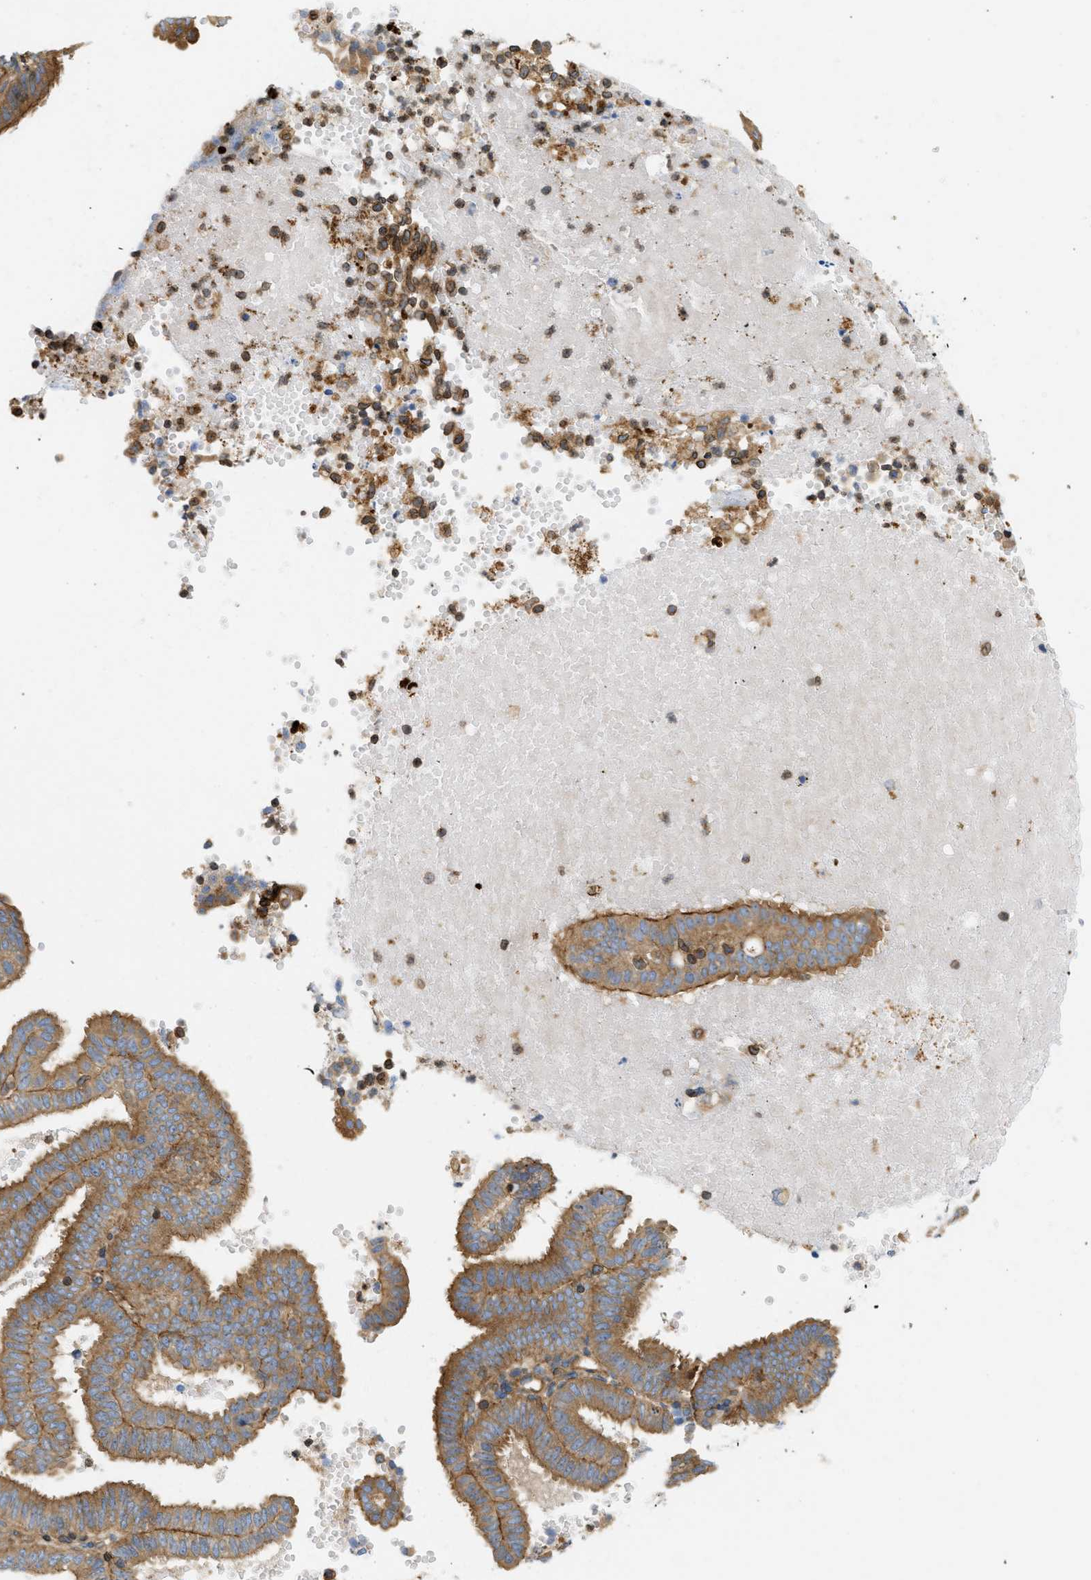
{"staining": {"intensity": "moderate", "quantity": ">75%", "location": "cytoplasmic/membranous"}, "tissue": "endometrial cancer", "cell_type": "Tumor cells", "image_type": "cancer", "snomed": [{"axis": "morphology", "description": "Adenocarcinoma, NOS"}, {"axis": "topography", "description": "Endometrium"}], "caption": "An immunohistochemistry (IHC) micrograph of neoplastic tissue is shown. Protein staining in brown highlights moderate cytoplasmic/membranous positivity in endometrial cancer (adenocarcinoma) within tumor cells.", "gene": "STRN", "patient": {"sex": "female", "age": 58}}